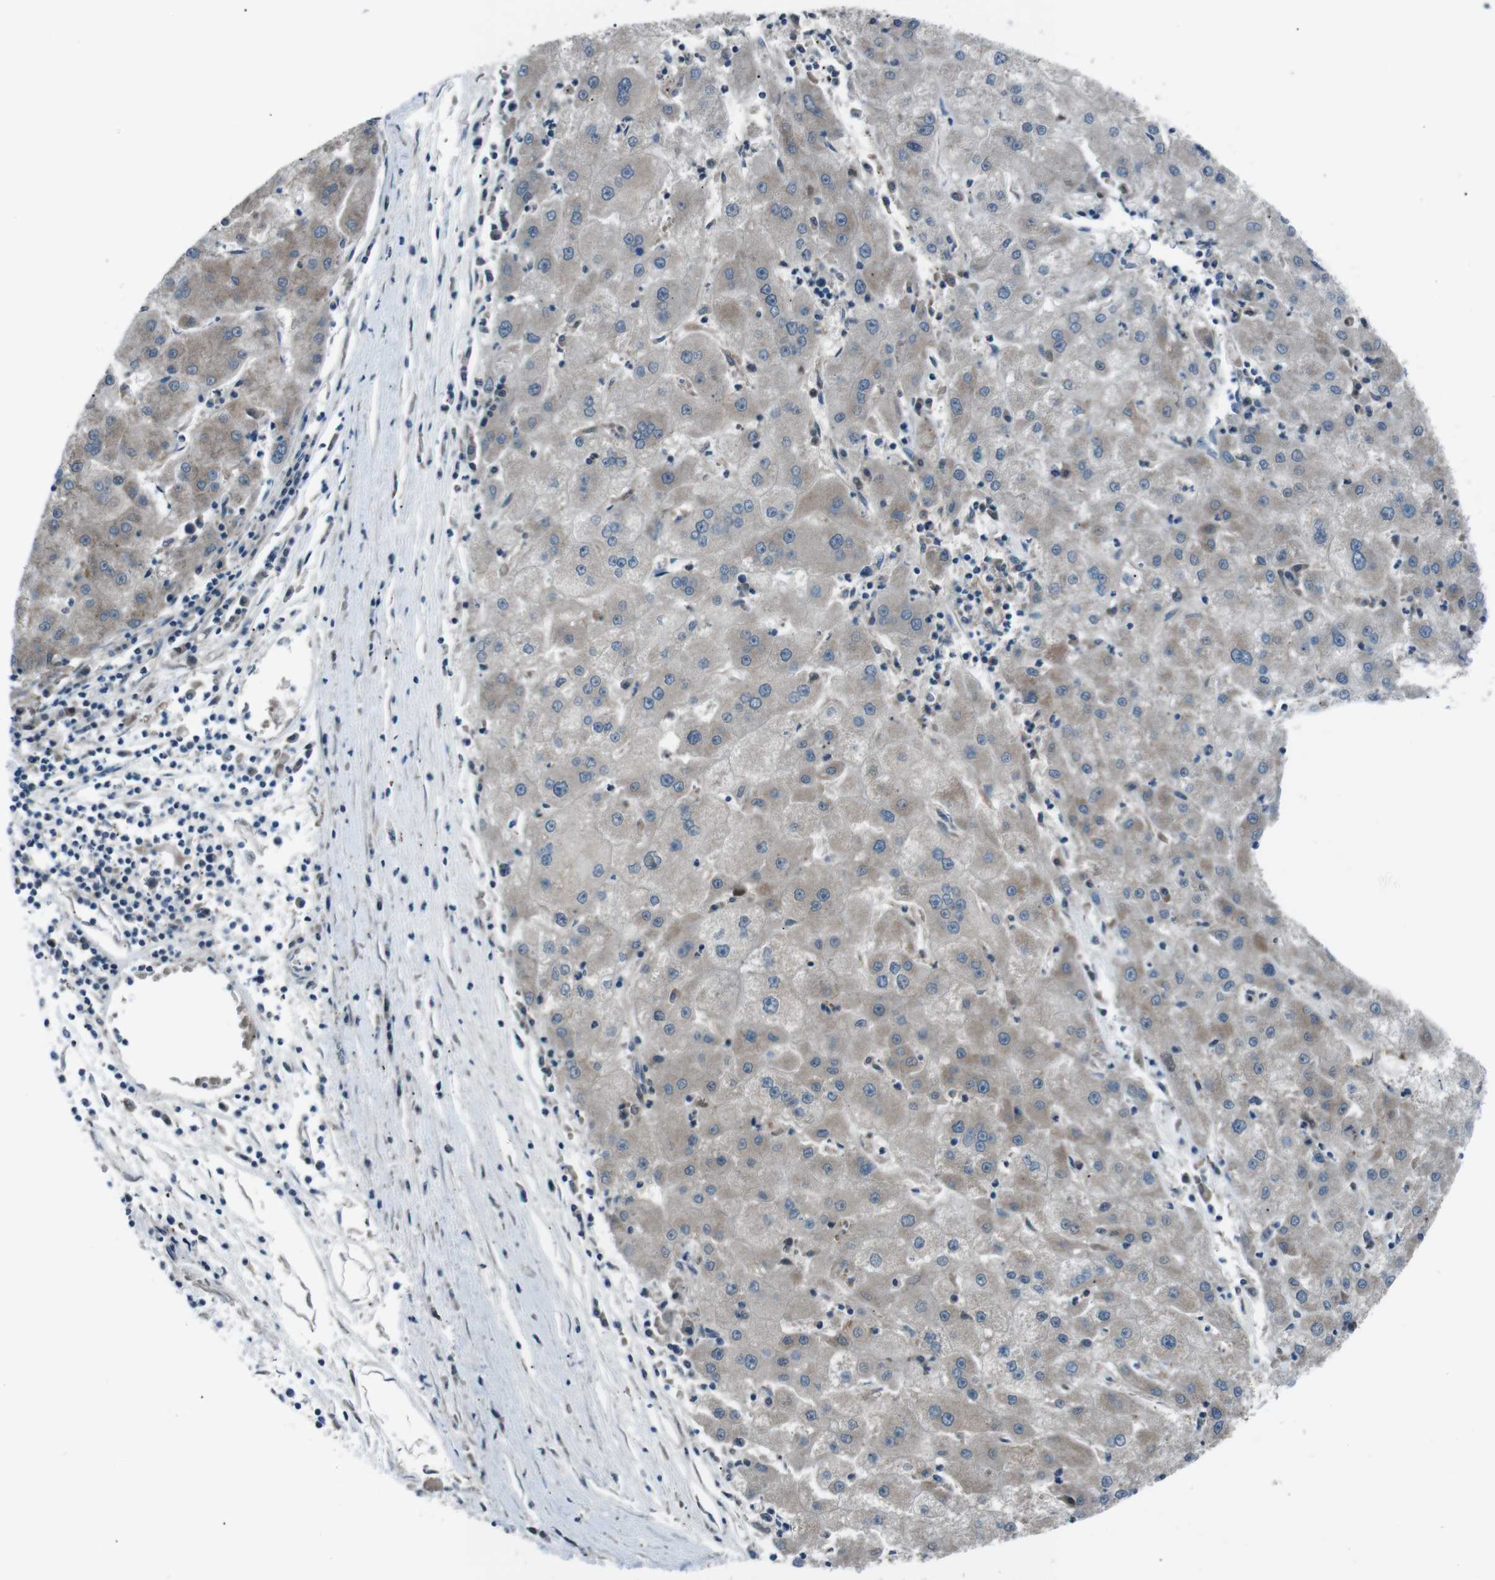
{"staining": {"intensity": "weak", "quantity": "<25%", "location": "cytoplasmic/membranous"}, "tissue": "liver cancer", "cell_type": "Tumor cells", "image_type": "cancer", "snomed": [{"axis": "morphology", "description": "Carcinoma, Hepatocellular, NOS"}, {"axis": "topography", "description": "Liver"}], "caption": "A high-resolution histopathology image shows immunohistochemistry staining of liver cancer (hepatocellular carcinoma), which exhibits no significant positivity in tumor cells.", "gene": "SLC27A4", "patient": {"sex": "male", "age": 72}}